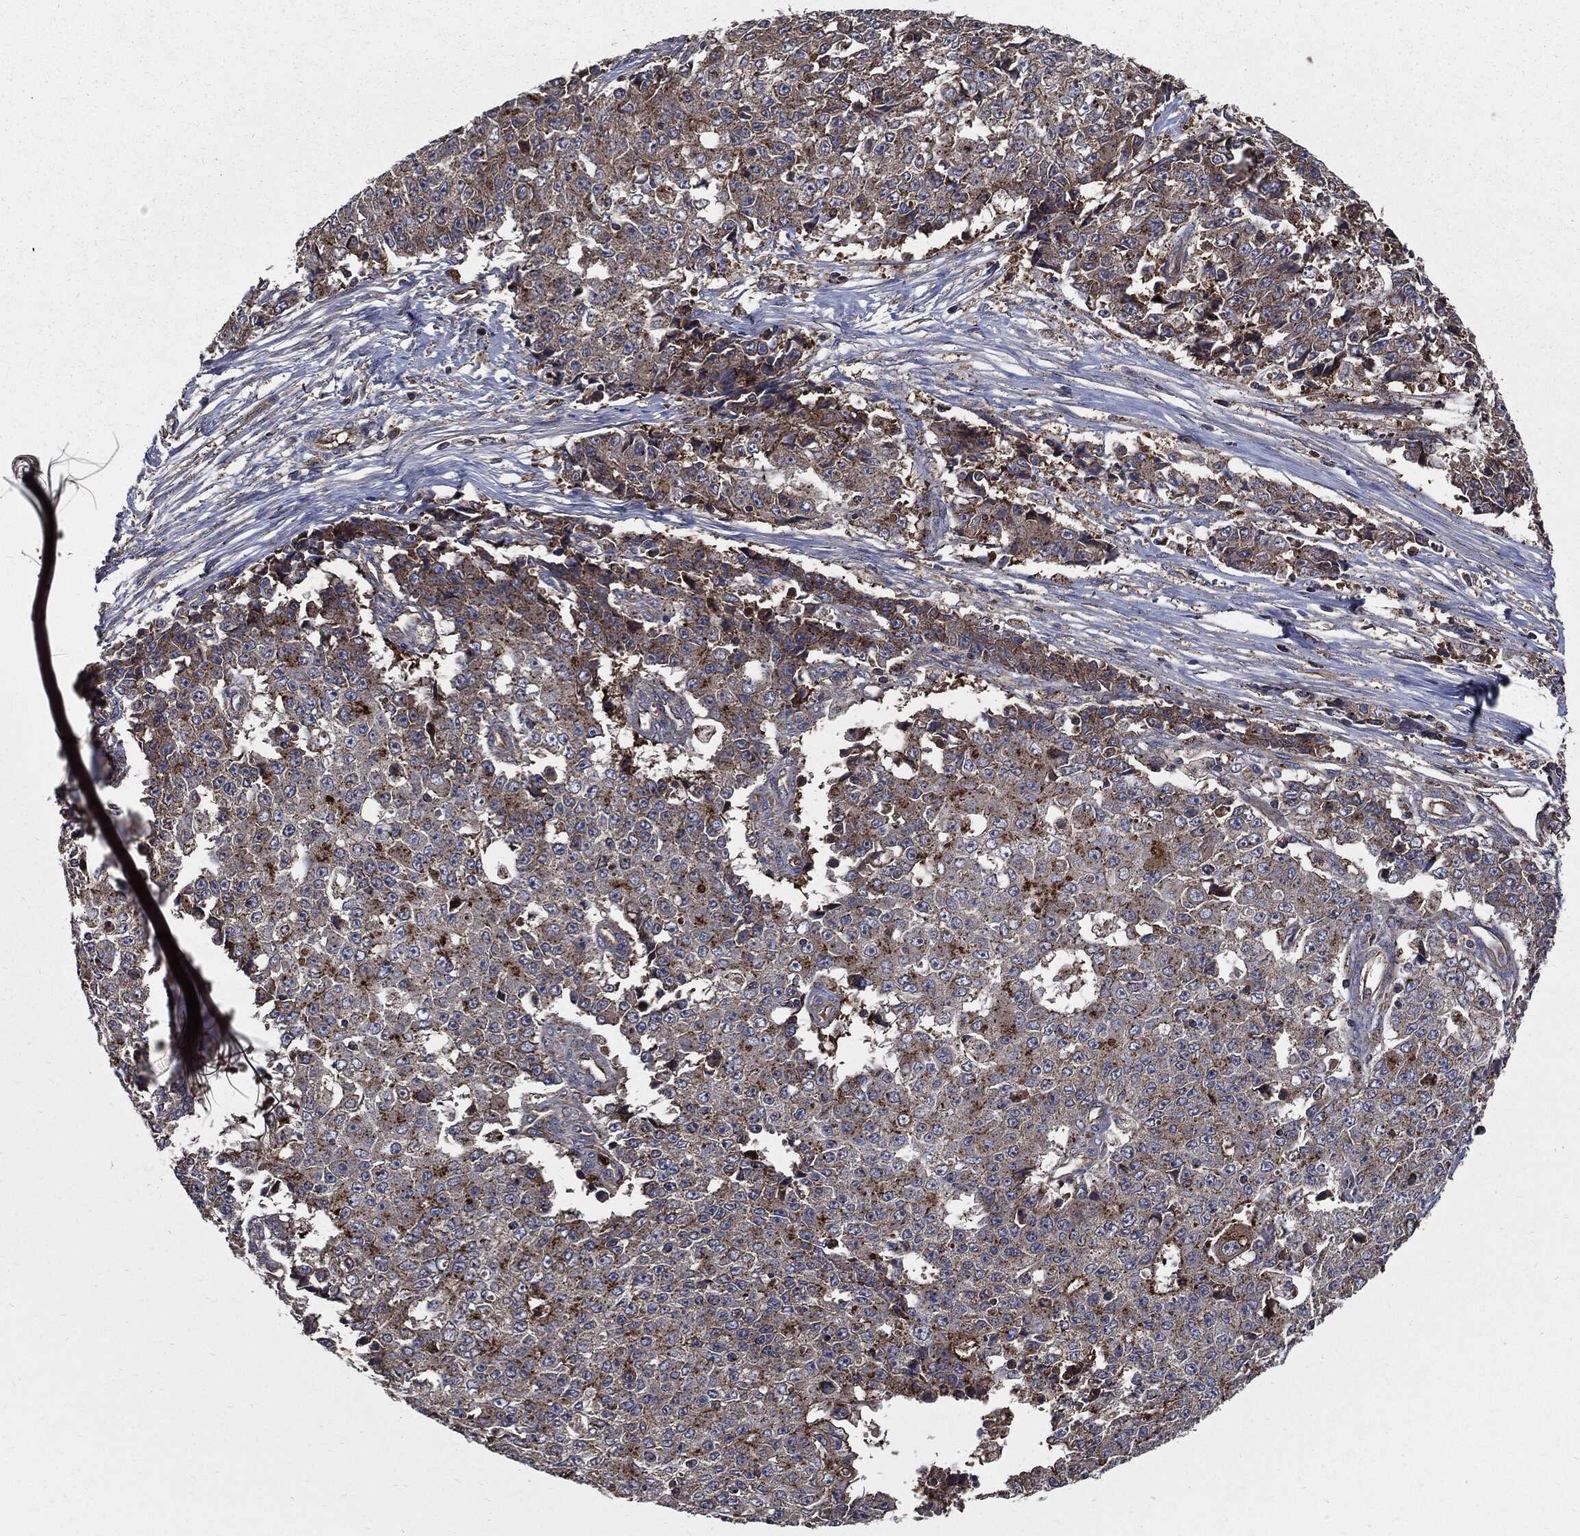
{"staining": {"intensity": "moderate", "quantity": "25%-75%", "location": "cytoplasmic/membranous"}, "tissue": "ovarian cancer", "cell_type": "Tumor cells", "image_type": "cancer", "snomed": [{"axis": "morphology", "description": "Carcinoma, endometroid"}, {"axis": "topography", "description": "Ovary"}], "caption": "This is a photomicrograph of IHC staining of ovarian cancer, which shows moderate expression in the cytoplasmic/membranous of tumor cells.", "gene": "PDCD6IP", "patient": {"sex": "female", "age": 42}}